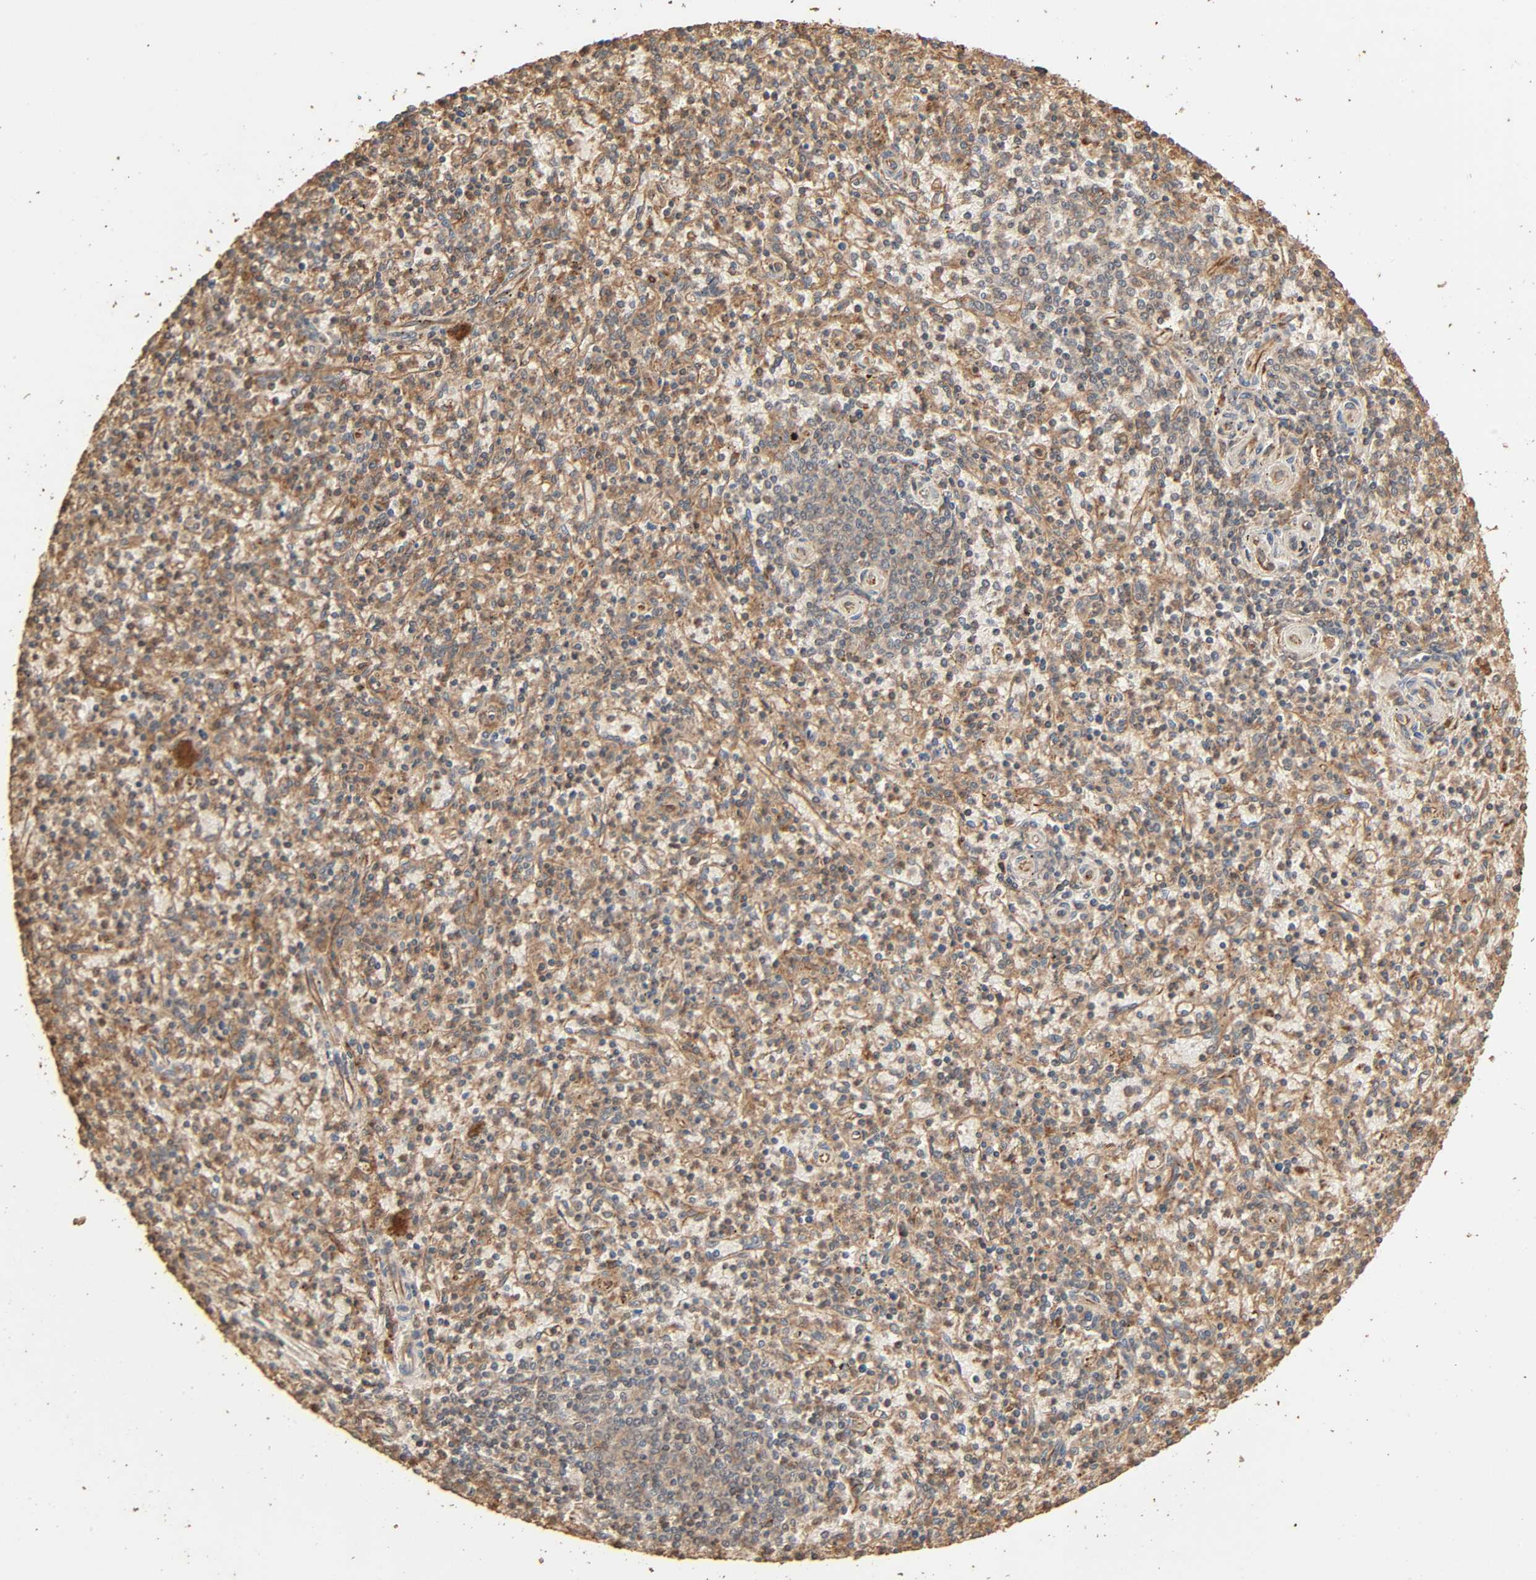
{"staining": {"intensity": "moderate", "quantity": ">75%", "location": "cytoplasmic/membranous"}, "tissue": "spleen", "cell_type": "Cells in red pulp", "image_type": "normal", "snomed": [{"axis": "morphology", "description": "Normal tissue, NOS"}, {"axis": "topography", "description": "Spleen"}], "caption": "High-power microscopy captured an immunohistochemistry photomicrograph of normal spleen, revealing moderate cytoplasmic/membranous positivity in about >75% of cells in red pulp. The staining was performed using DAB (3,3'-diaminobenzidine), with brown indicating positive protein expression. Nuclei are stained blue with hematoxylin.", "gene": "RPS6KA6", "patient": {"sex": "male", "age": 72}}